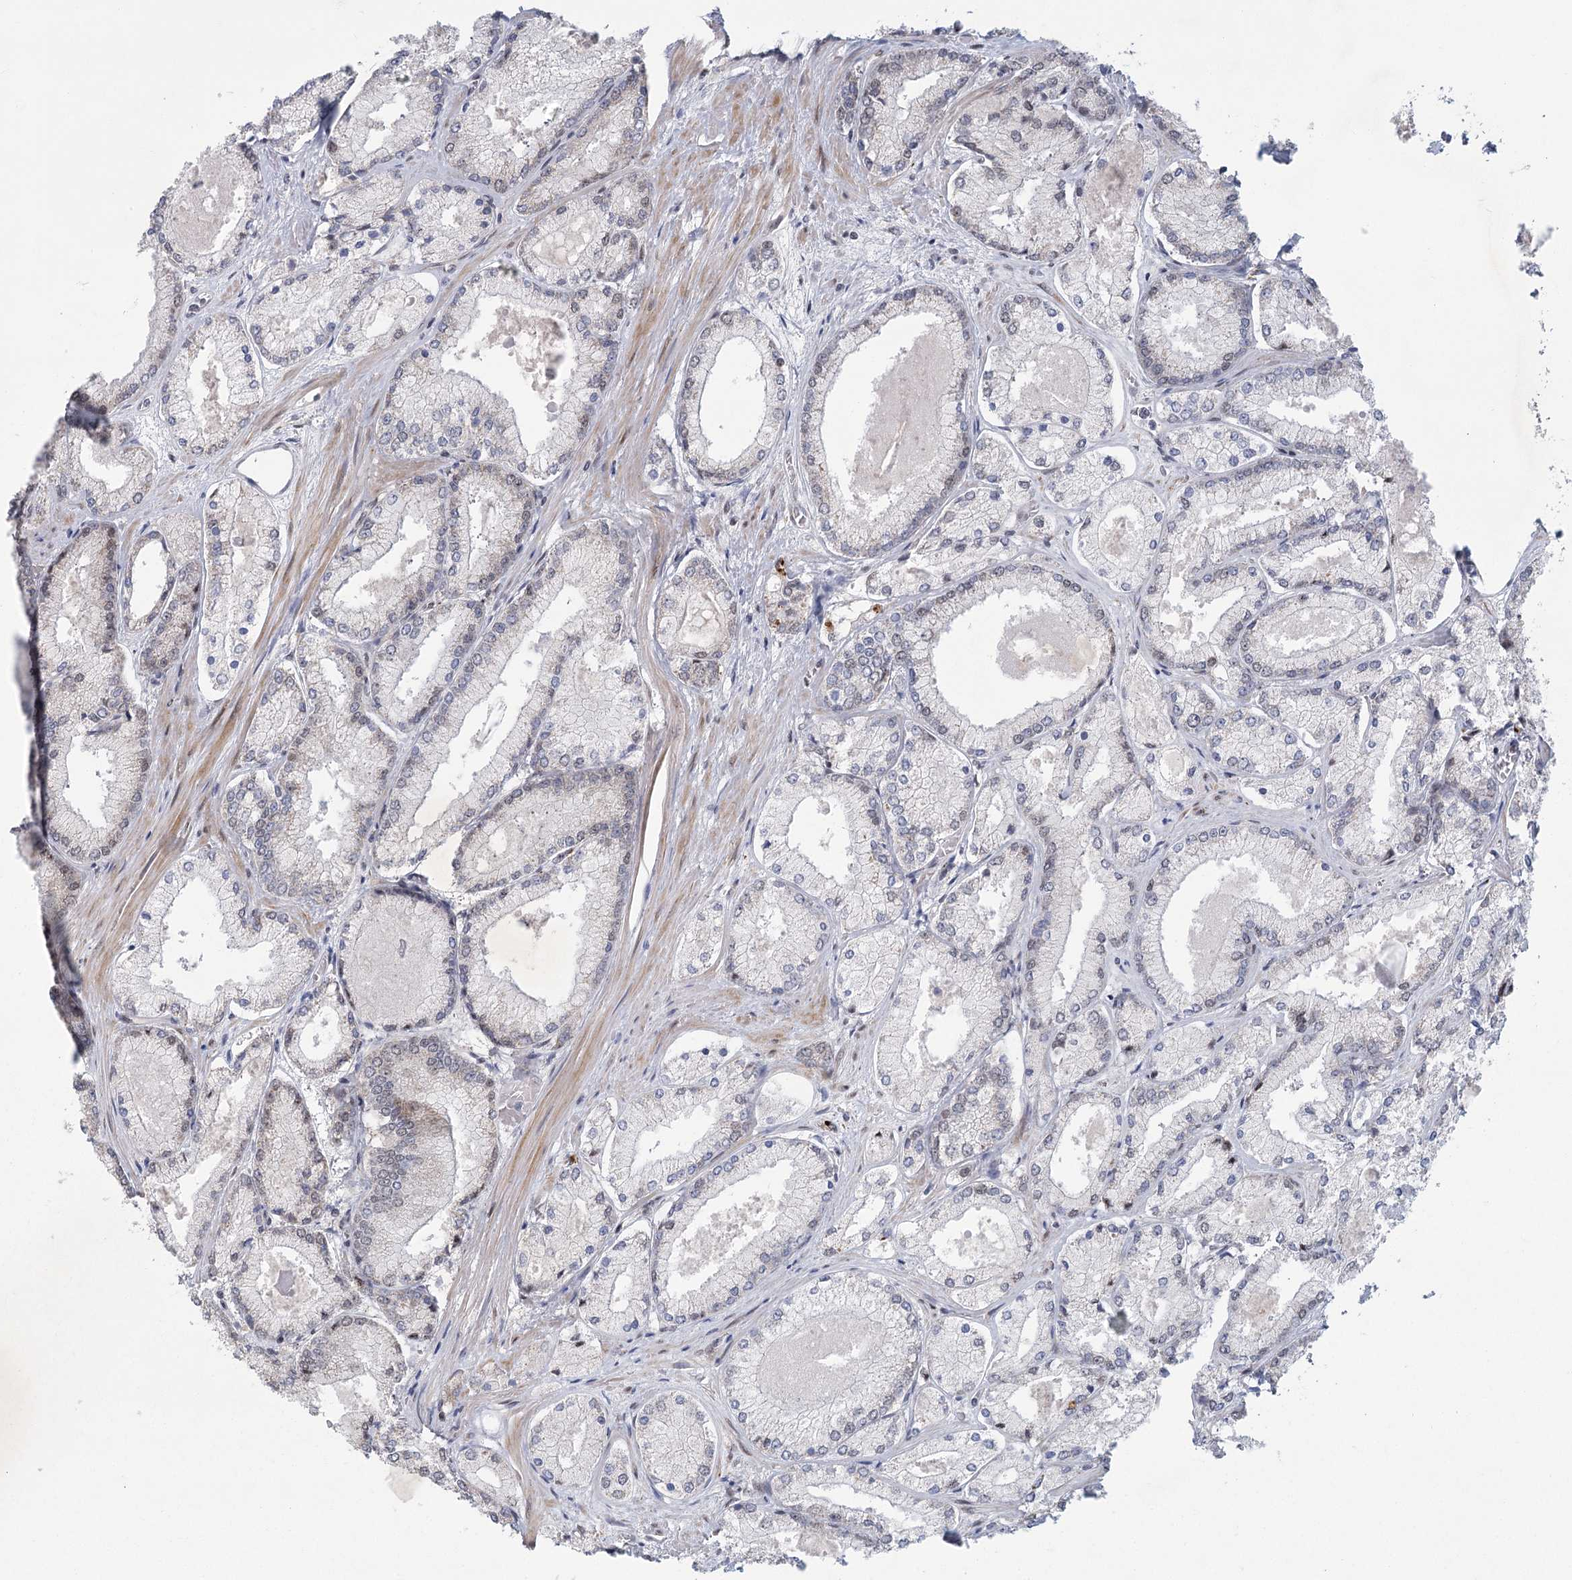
{"staining": {"intensity": "negative", "quantity": "none", "location": "none"}, "tissue": "prostate cancer", "cell_type": "Tumor cells", "image_type": "cancer", "snomed": [{"axis": "morphology", "description": "Adenocarcinoma, Low grade"}, {"axis": "topography", "description": "Prostate"}], "caption": "Immunohistochemical staining of human prostate low-grade adenocarcinoma displays no significant staining in tumor cells.", "gene": "CIB4", "patient": {"sex": "male", "age": 74}}